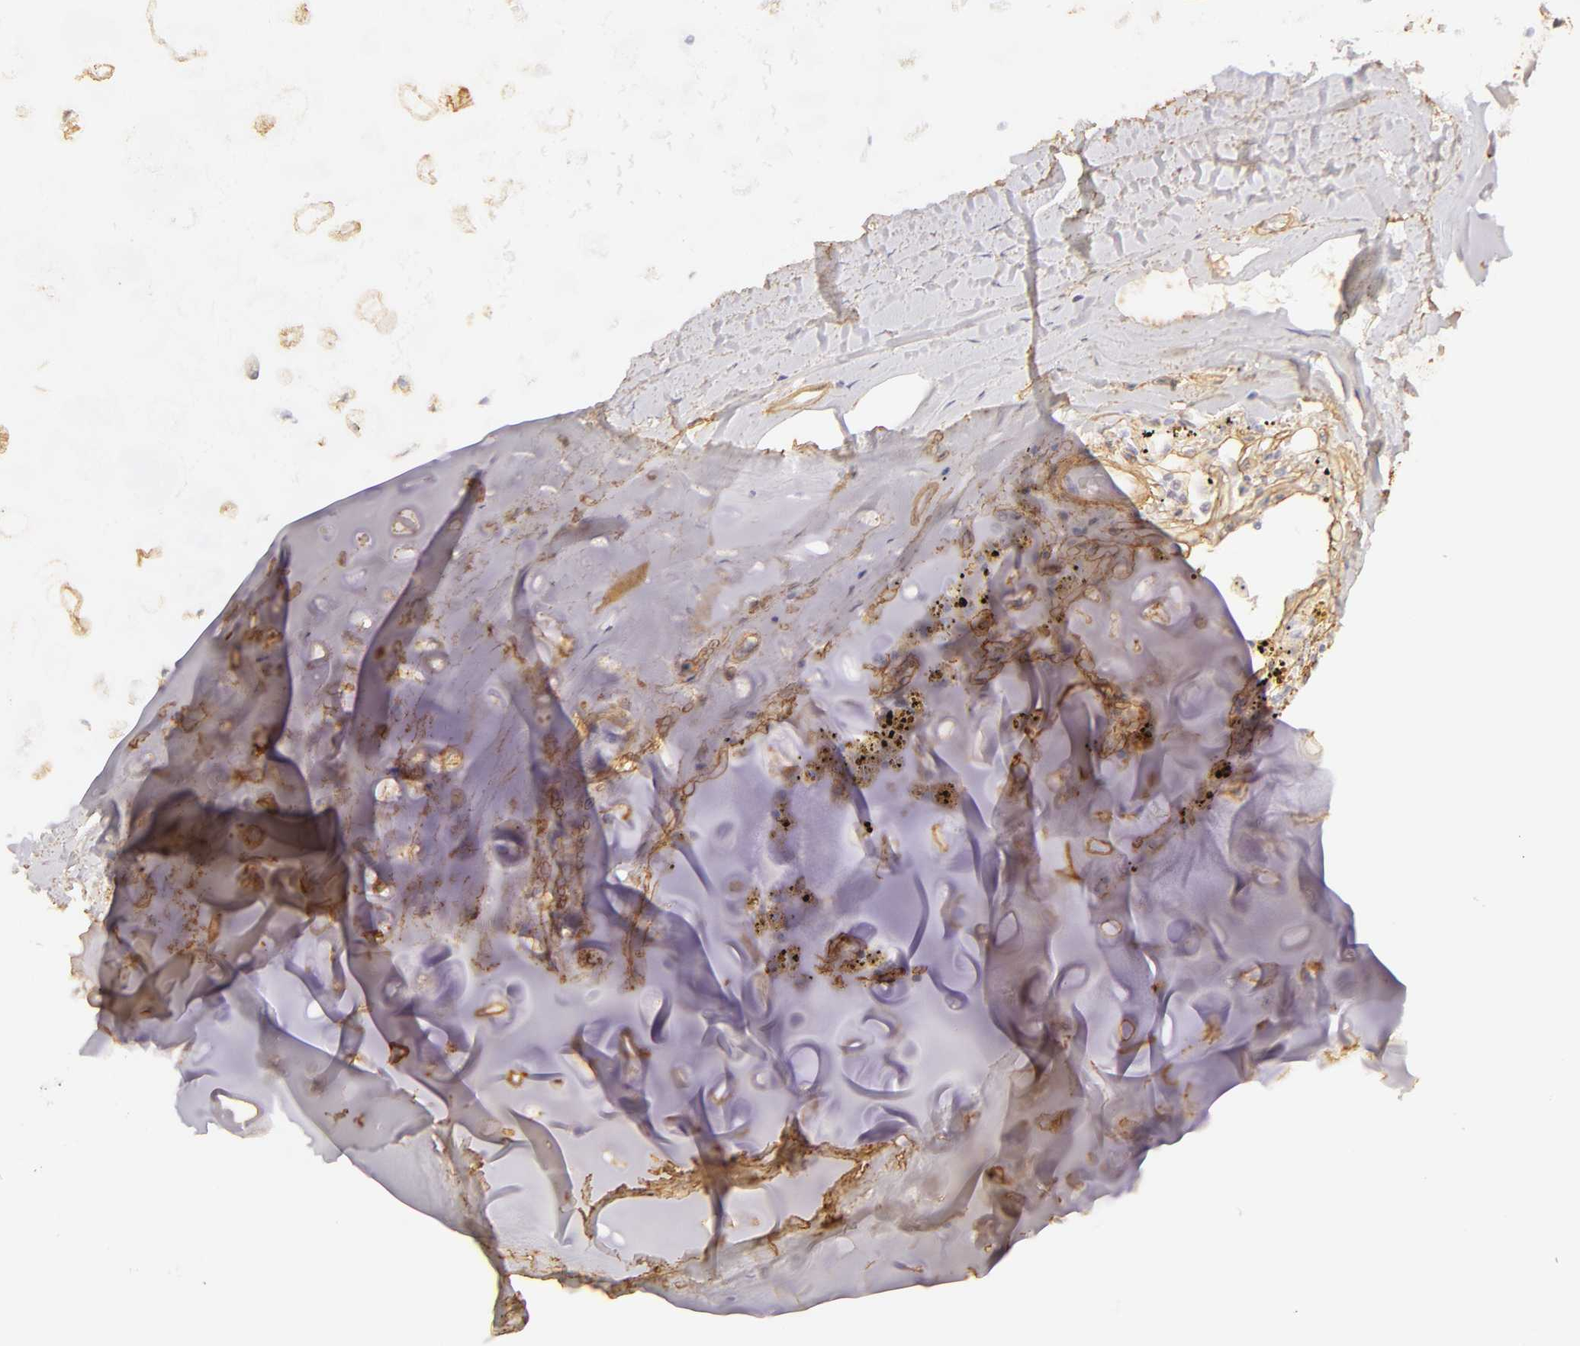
{"staining": {"intensity": "moderate", "quantity": ">75%", "location": "cytoplasmic/membranous"}, "tissue": "adipose tissue", "cell_type": "Adipocytes", "image_type": "normal", "snomed": [{"axis": "morphology", "description": "Normal tissue, NOS"}, {"axis": "topography", "description": "Cartilage tissue"}, {"axis": "topography", "description": "Lung"}], "caption": "Protein positivity by IHC displays moderate cytoplasmic/membranous expression in about >75% of adipocytes in benign adipose tissue. (Brightfield microscopy of DAB IHC at high magnification).", "gene": "COL4A1", "patient": {"sex": "male", "age": 65}}